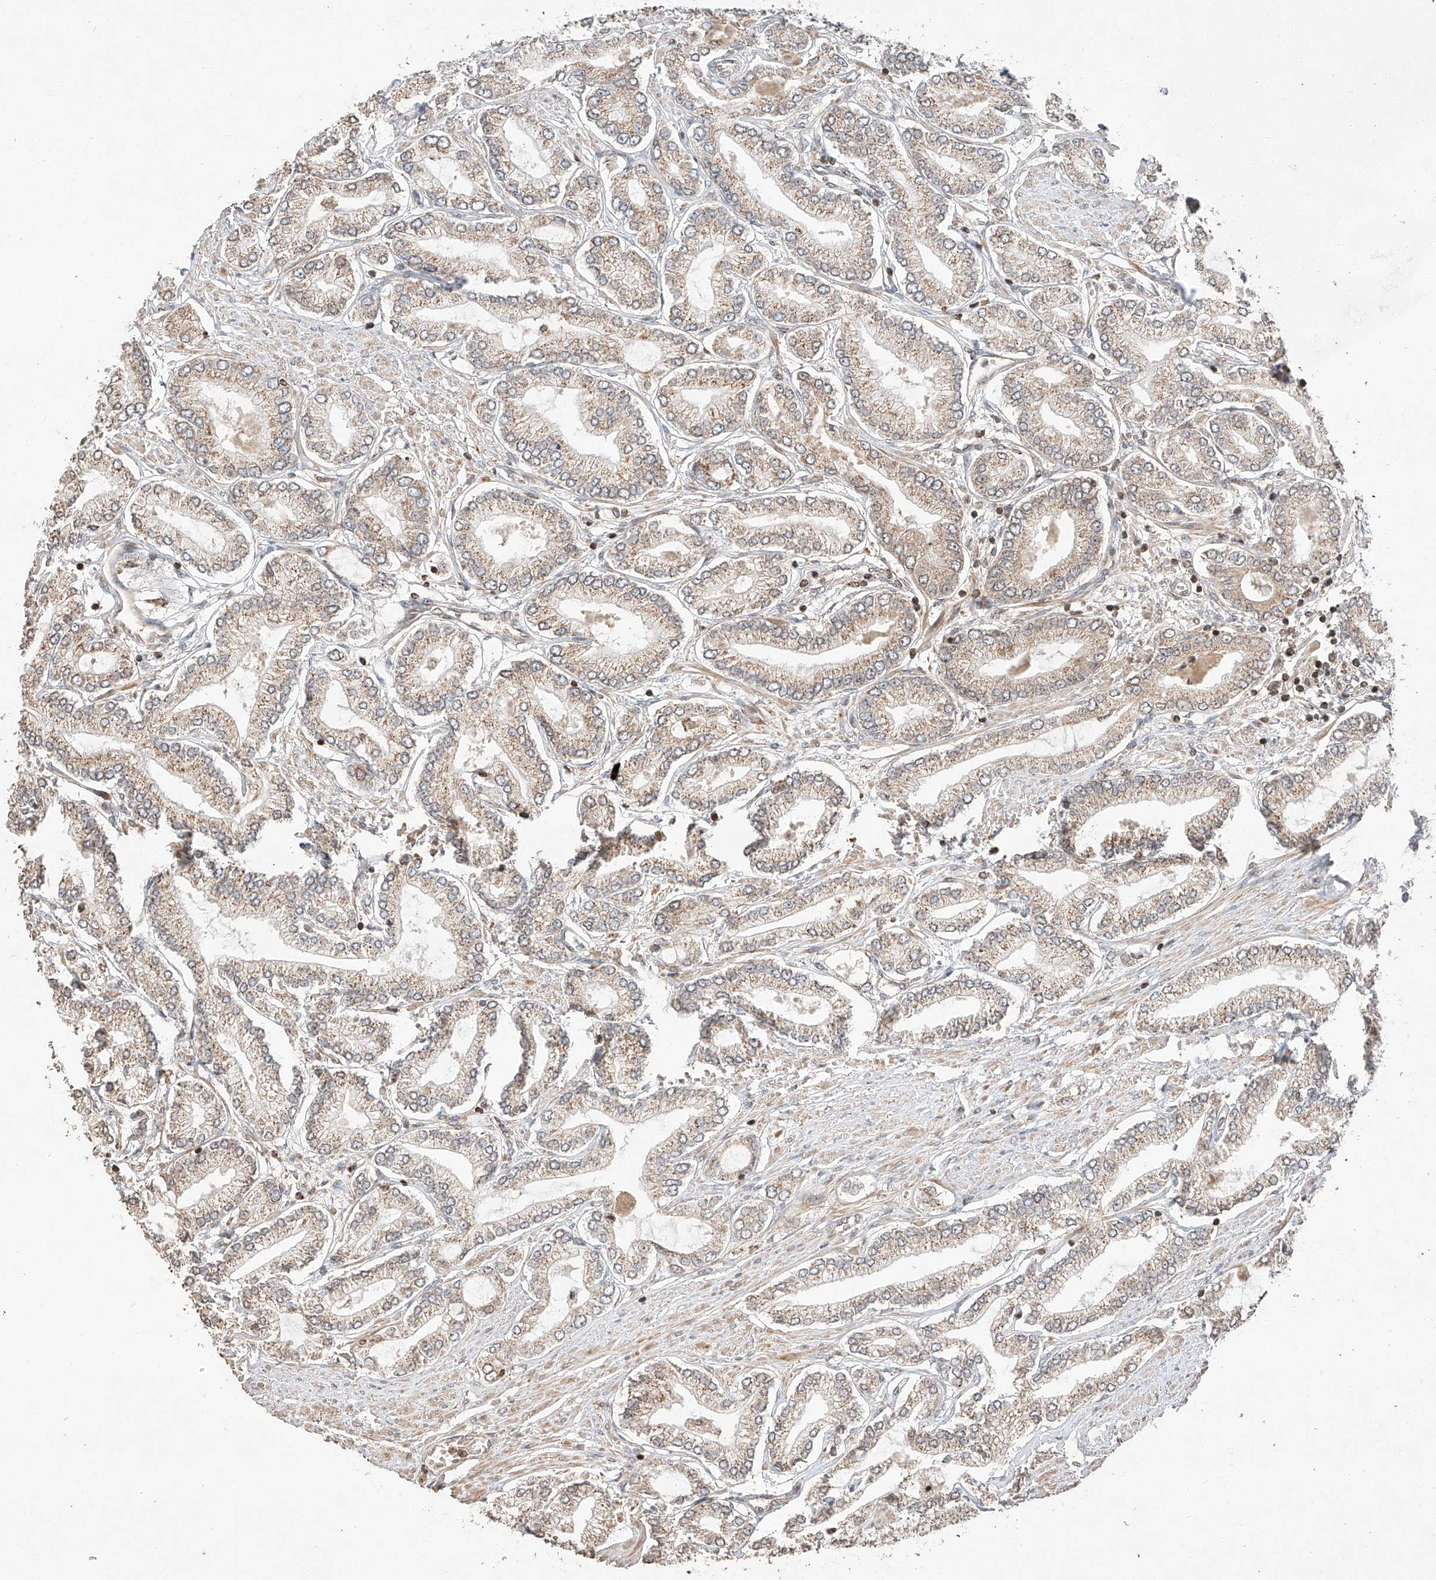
{"staining": {"intensity": "weak", "quantity": ">75%", "location": "cytoplasmic/membranous"}, "tissue": "prostate cancer", "cell_type": "Tumor cells", "image_type": "cancer", "snomed": [{"axis": "morphology", "description": "Adenocarcinoma, Low grade"}, {"axis": "topography", "description": "Prostate"}], "caption": "This is an image of immunohistochemistry (IHC) staining of prostate adenocarcinoma (low-grade), which shows weak staining in the cytoplasmic/membranous of tumor cells.", "gene": "ARHGAP33", "patient": {"sex": "male", "age": 63}}